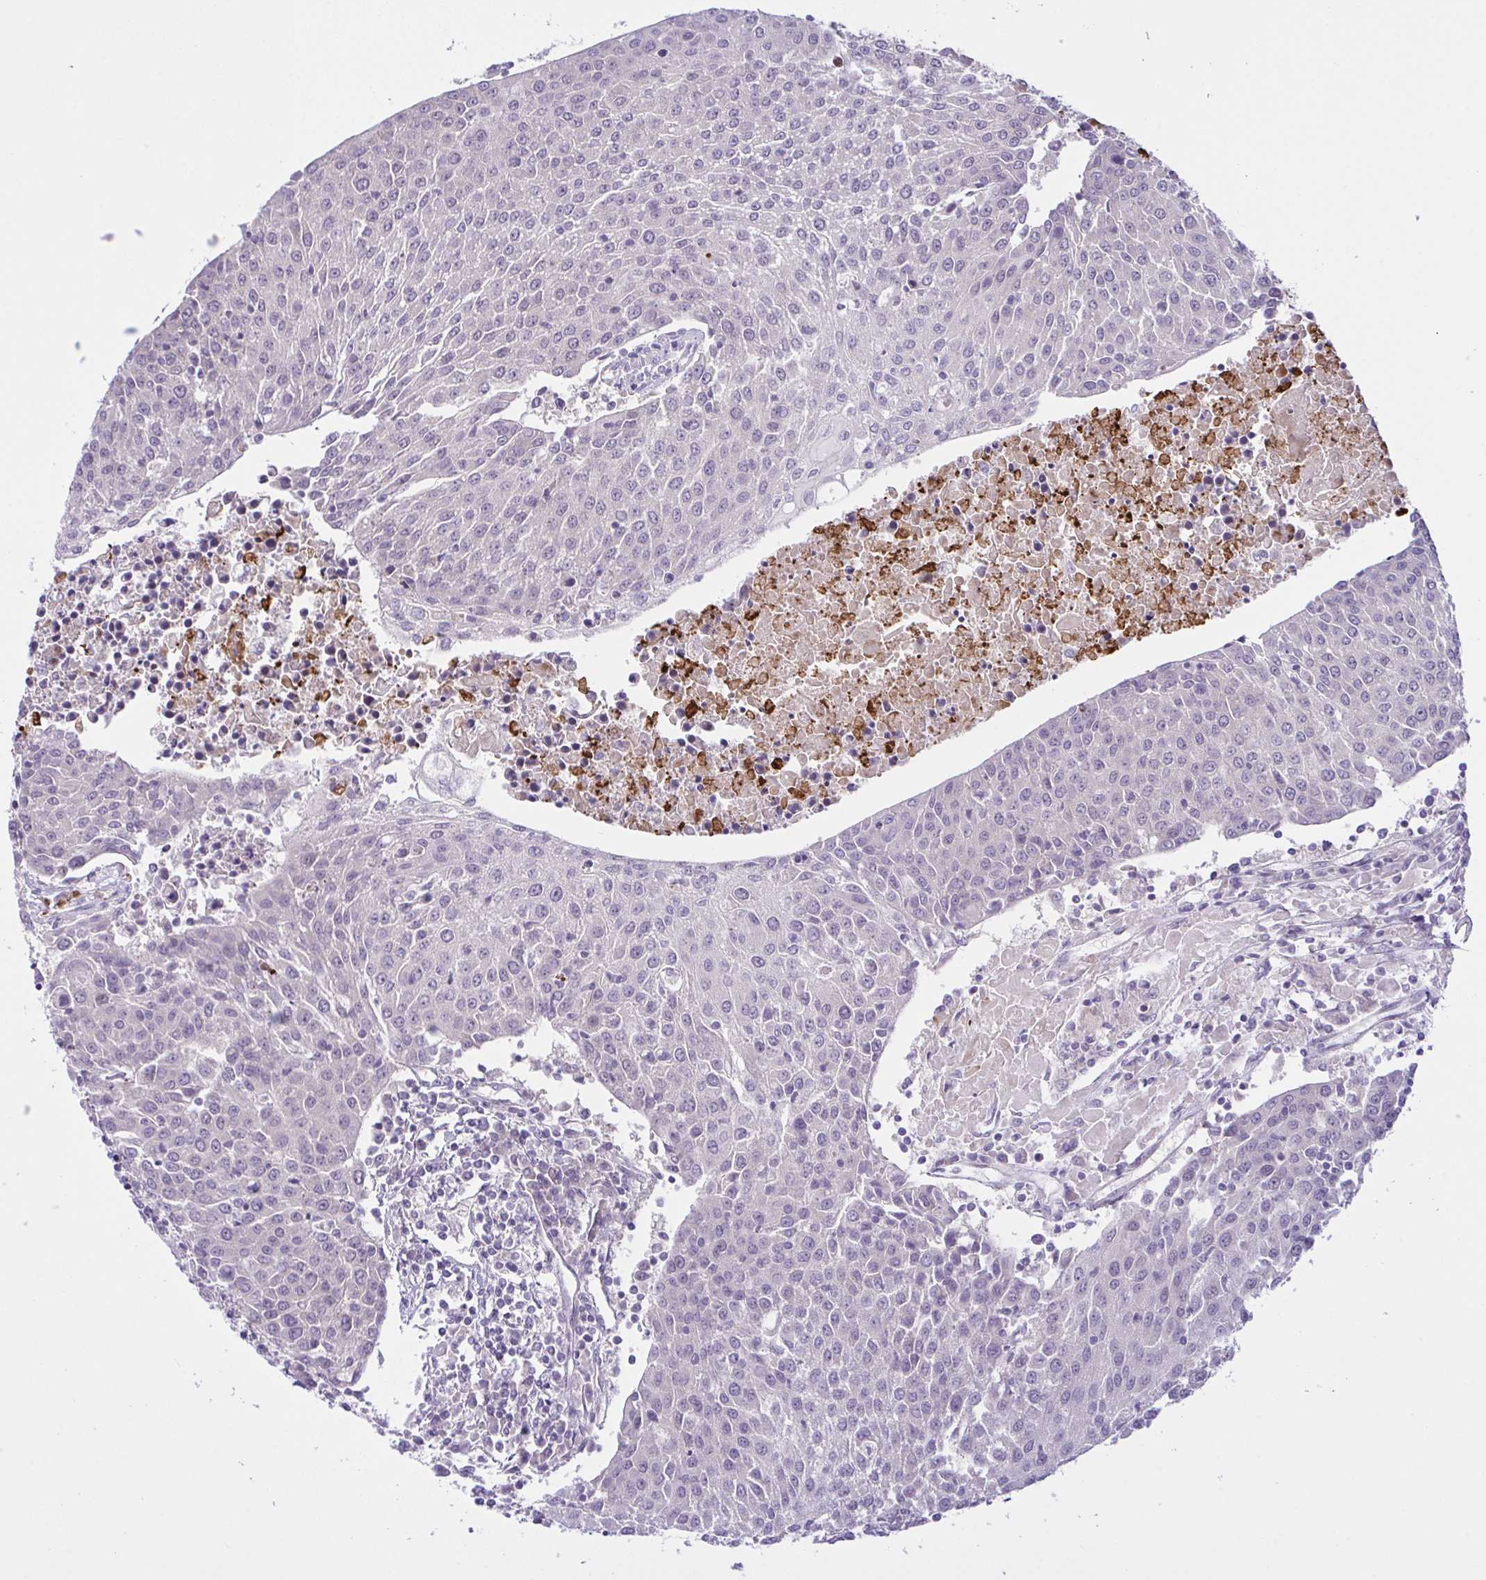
{"staining": {"intensity": "negative", "quantity": "none", "location": "none"}, "tissue": "urothelial cancer", "cell_type": "Tumor cells", "image_type": "cancer", "snomed": [{"axis": "morphology", "description": "Urothelial carcinoma, High grade"}, {"axis": "topography", "description": "Urinary bladder"}], "caption": "This is an immunohistochemistry image of high-grade urothelial carcinoma. There is no positivity in tumor cells.", "gene": "SYNPO2L", "patient": {"sex": "female", "age": 85}}